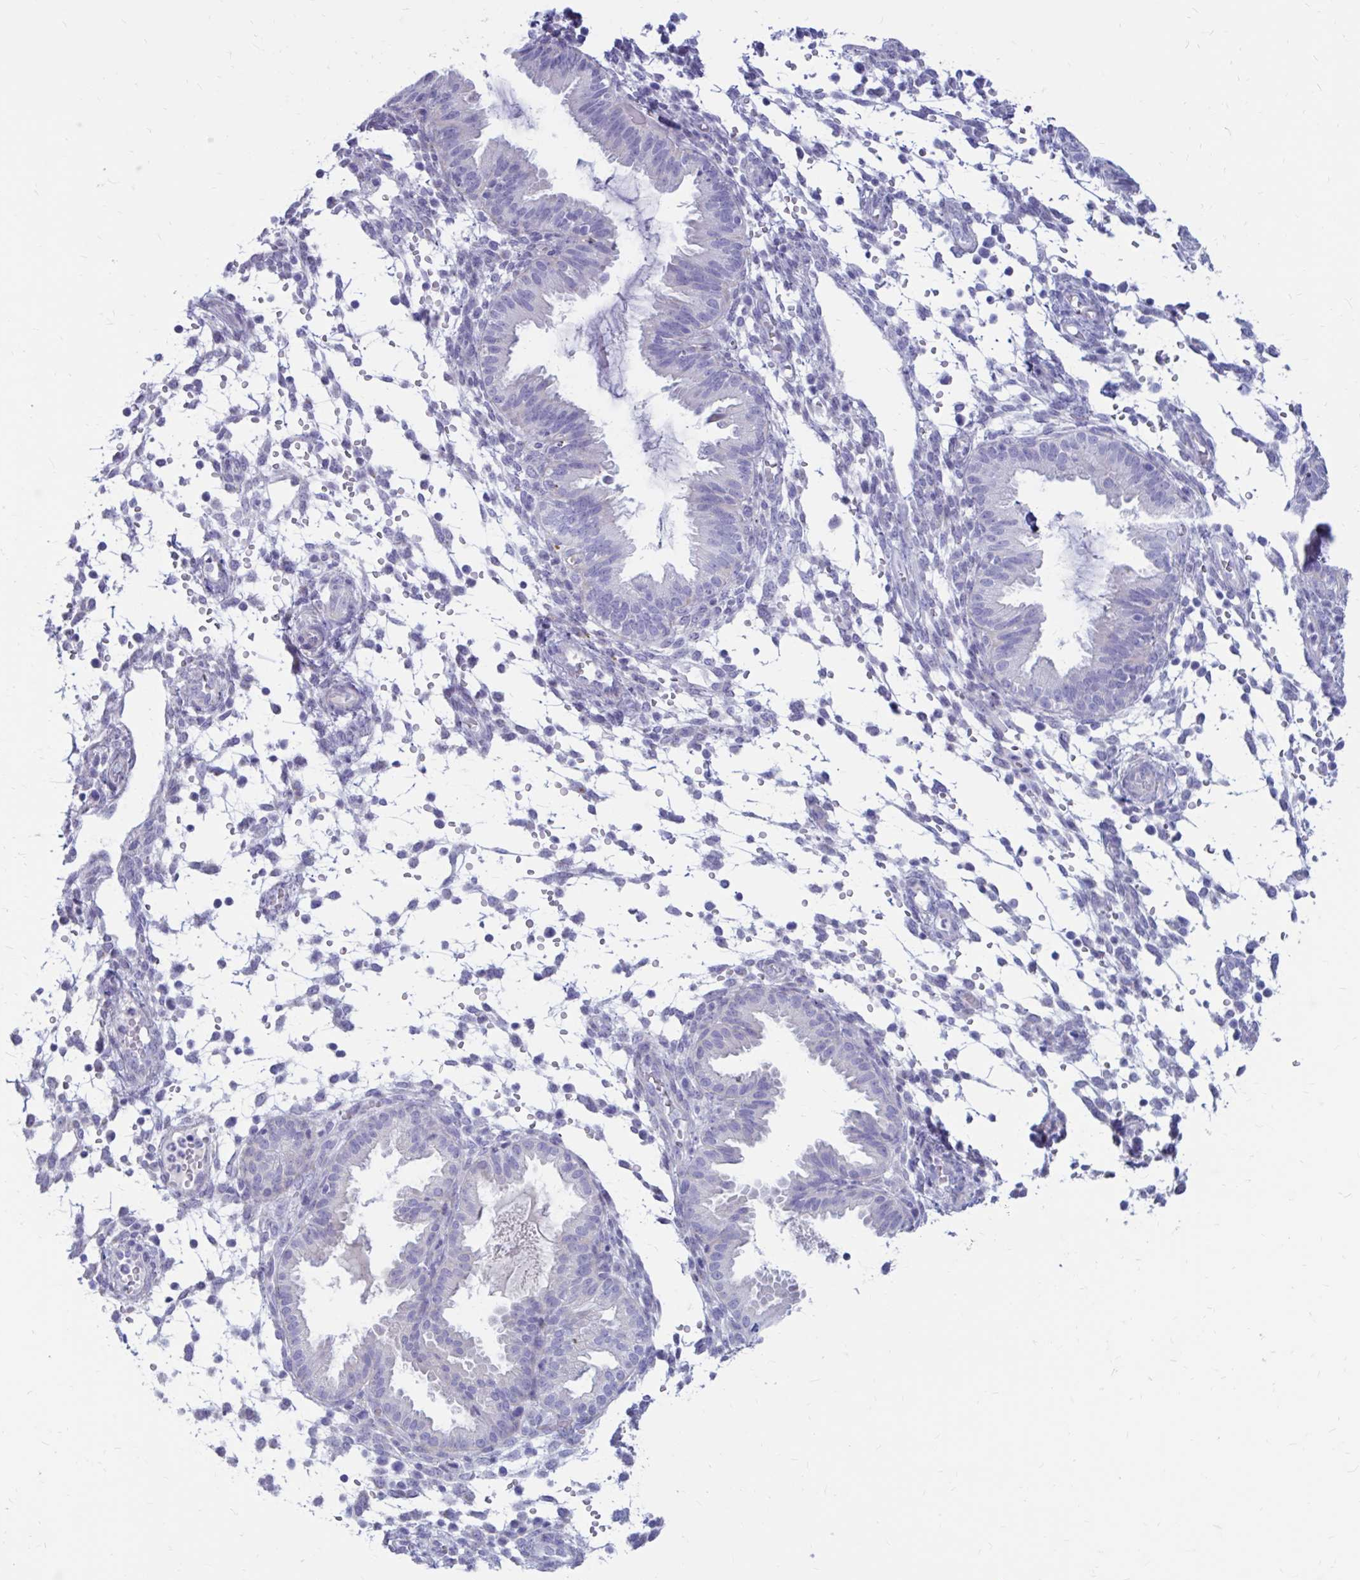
{"staining": {"intensity": "negative", "quantity": "none", "location": "none"}, "tissue": "endometrium", "cell_type": "Cells in endometrial stroma", "image_type": "normal", "snomed": [{"axis": "morphology", "description": "Normal tissue, NOS"}, {"axis": "topography", "description": "Endometrium"}], "caption": "High power microscopy photomicrograph of an immunohistochemistry (IHC) histopathology image of normal endometrium, revealing no significant expression in cells in endometrial stroma.", "gene": "IGSF5", "patient": {"sex": "female", "age": 33}}